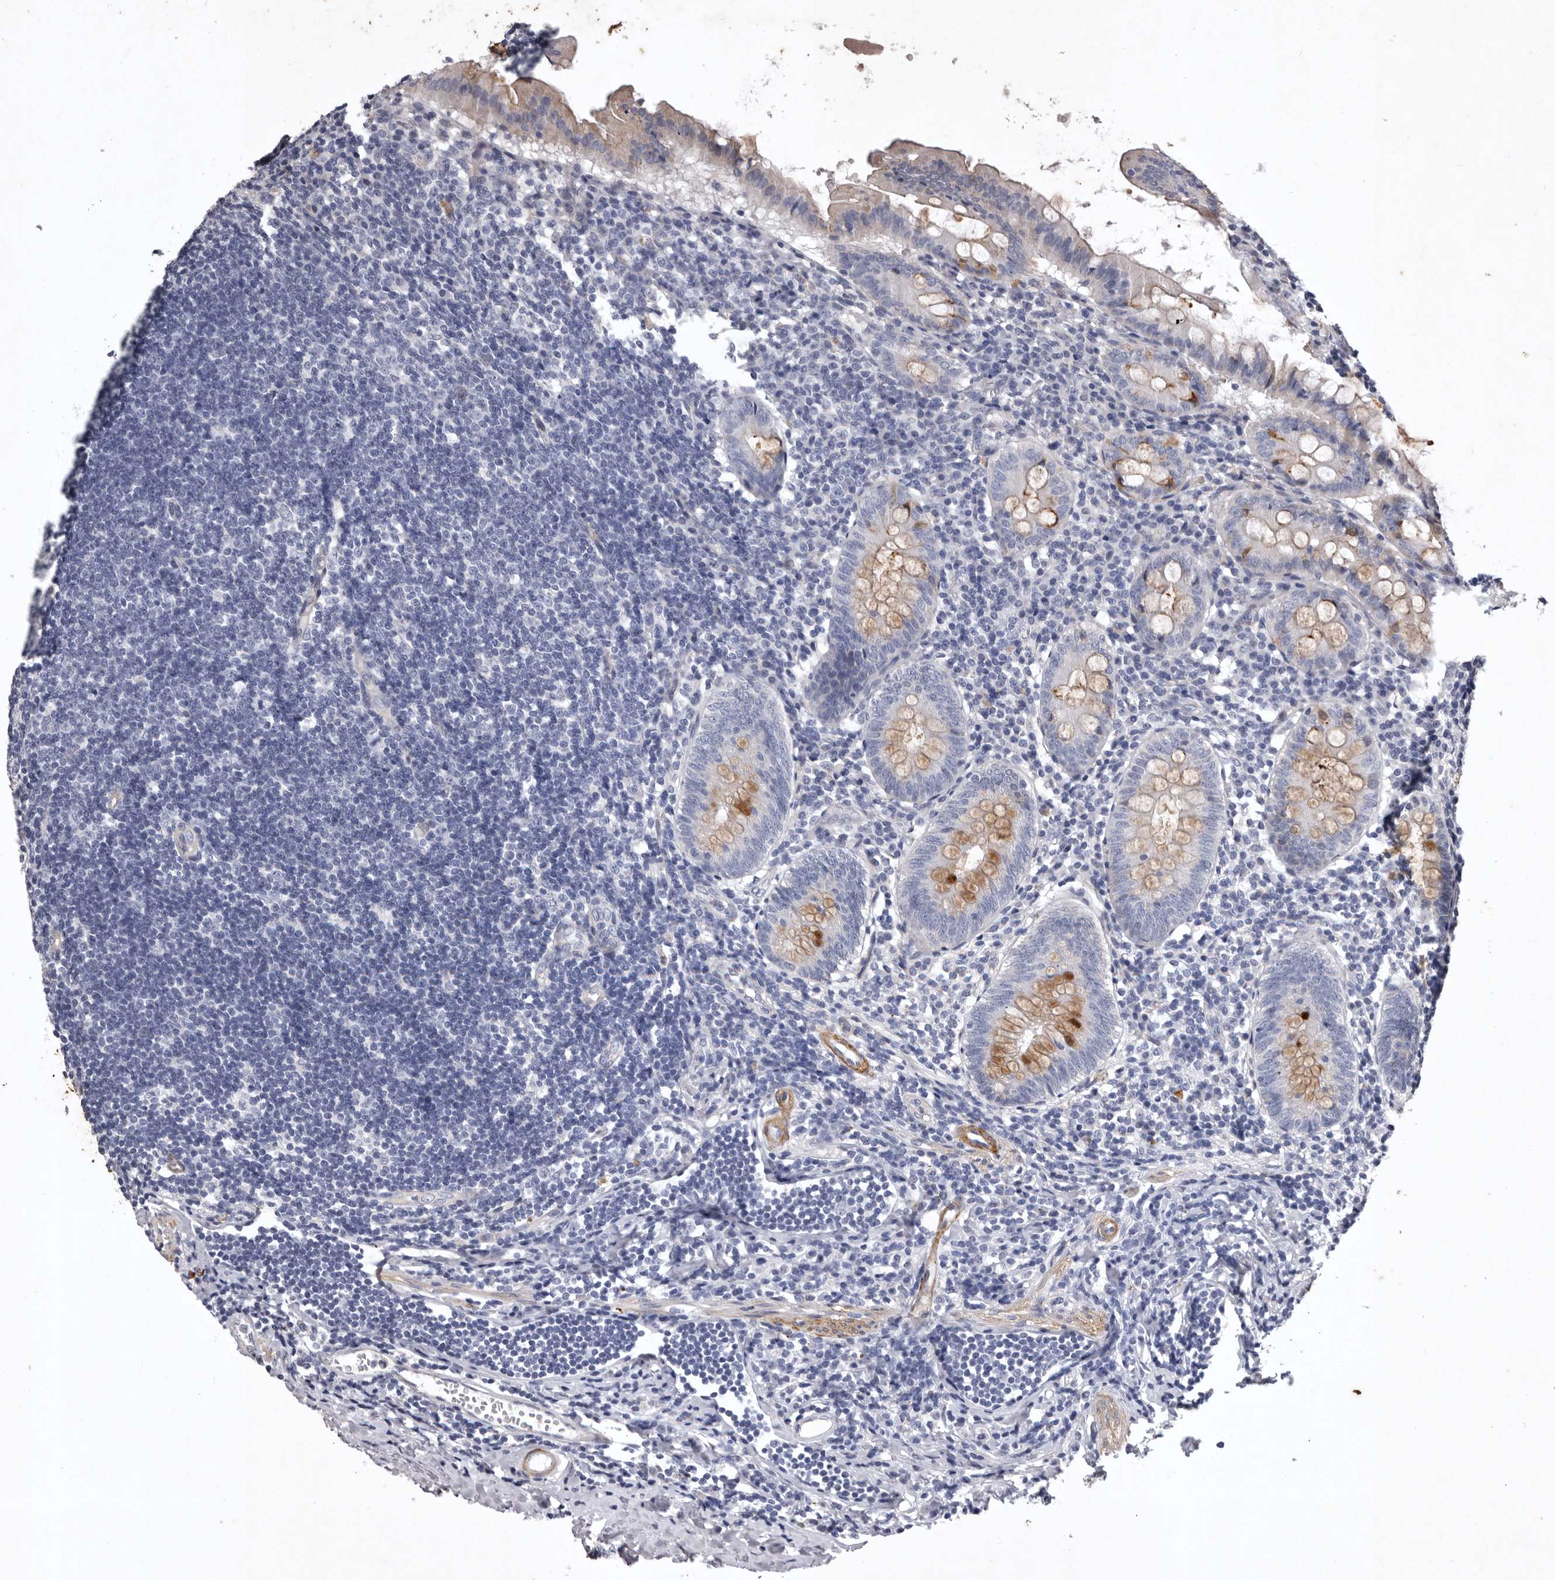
{"staining": {"intensity": "moderate", "quantity": "<25%", "location": "cytoplasmic/membranous"}, "tissue": "appendix", "cell_type": "Glandular cells", "image_type": "normal", "snomed": [{"axis": "morphology", "description": "Normal tissue, NOS"}, {"axis": "topography", "description": "Appendix"}], "caption": "Protein analysis of unremarkable appendix exhibits moderate cytoplasmic/membranous expression in approximately <25% of glandular cells.", "gene": "NKAIN4", "patient": {"sex": "female", "age": 54}}